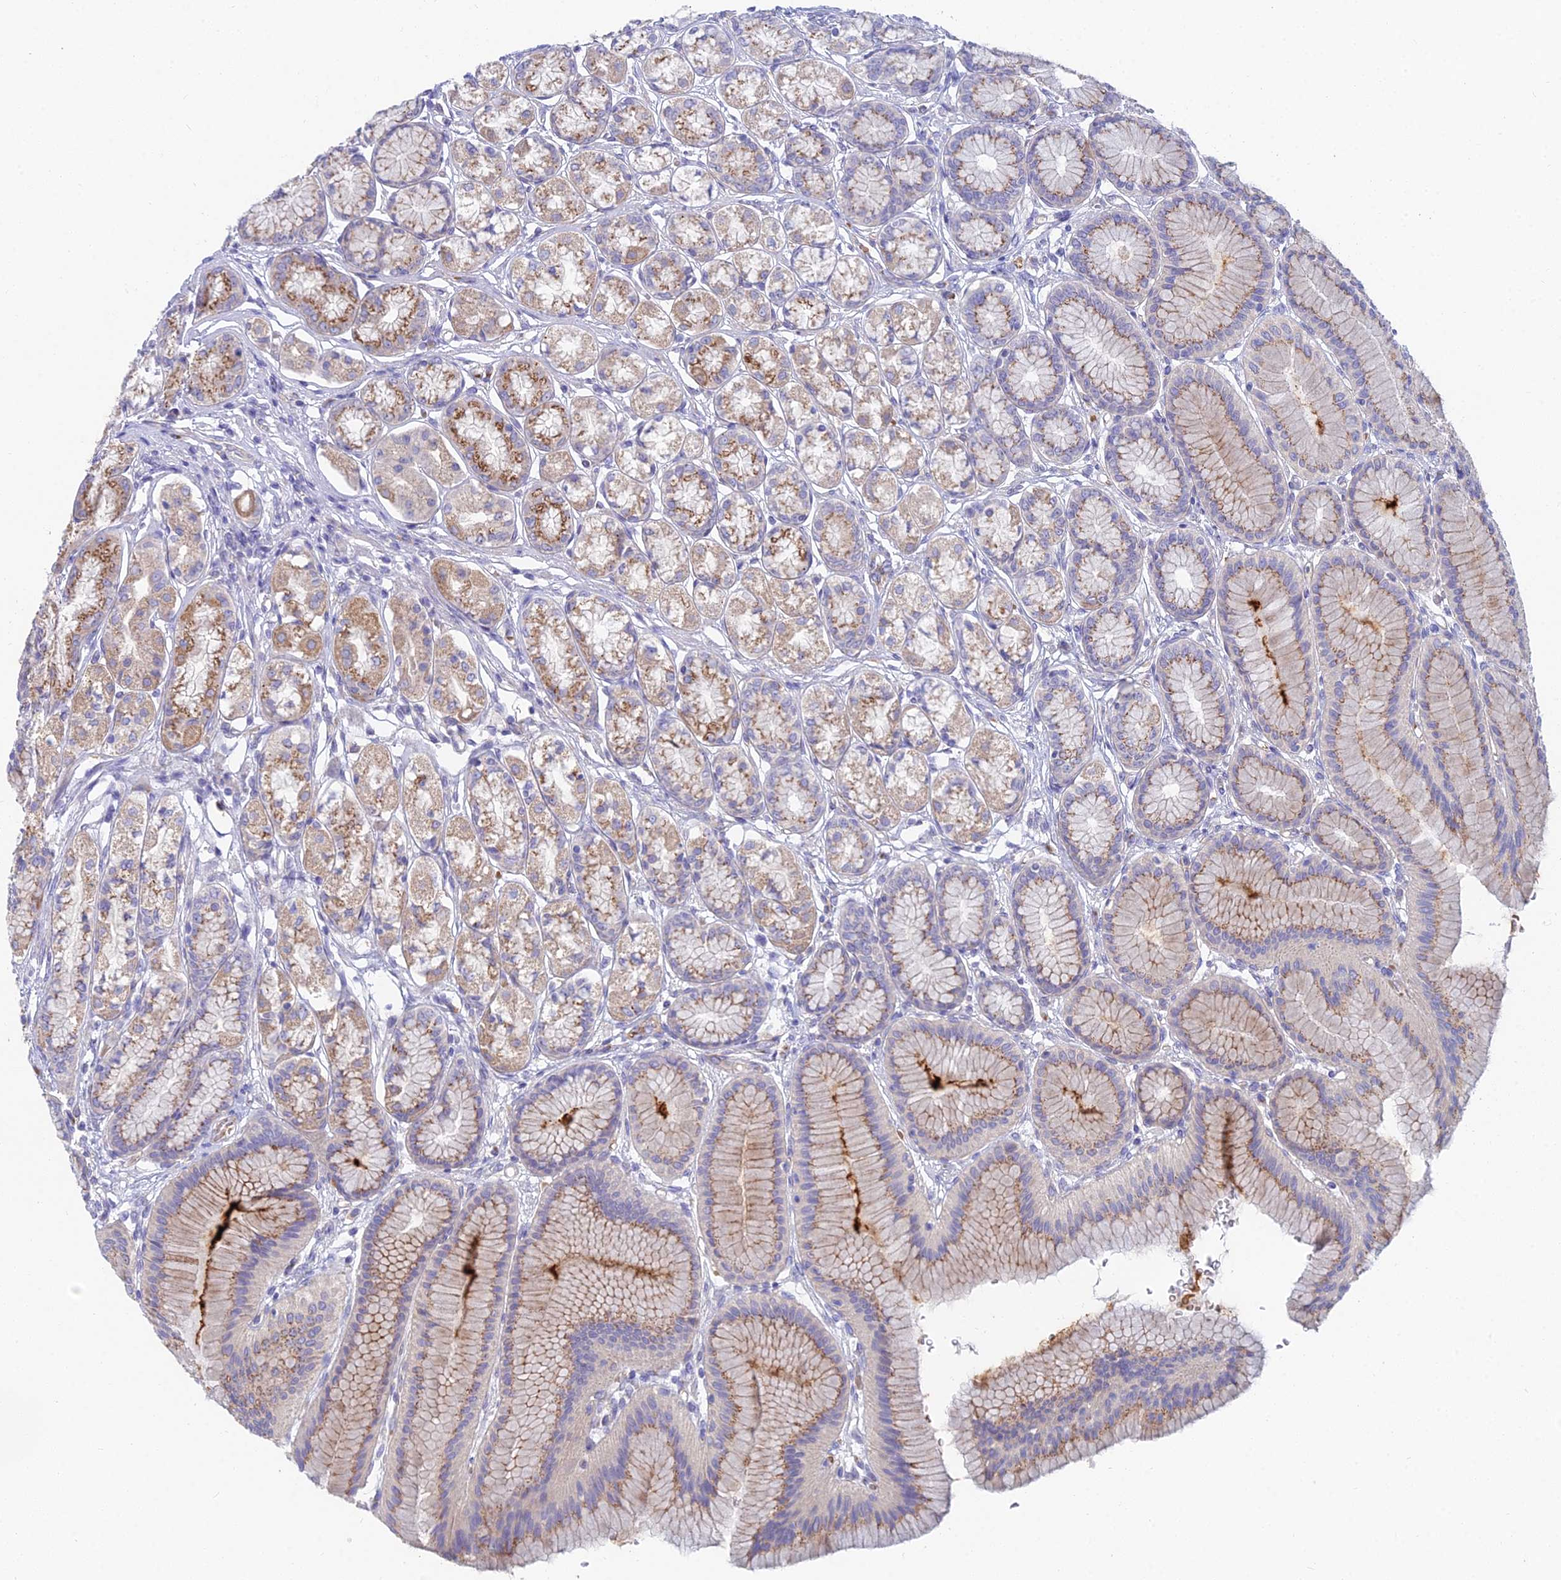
{"staining": {"intensity": "moderate", "quantity": ">75%", "location": "cytoplasmic/membranous"}, "tissue": "stomach", "cell_type": "Glandular cells", "image_type": "normal", "snomed": [{"axis": "morphology", "description": "Normal tissue, NOS"}, {"axis": "morphology", "description": "Adenocarcinoma, NOS"}, {"axis": "morphology", "description": "Adenocarcinoma, High grade"}, {"axis": "topography", "description": "Stomach, upper"}, {"axis": "topography", "description": "Stomach"}], "caption": "Immunohistochemistry photomicrograph of normal human stomach stained for a protein (brown), which exhibits medium levels of moderate cytoplasmic/membranous positivity in approximately >75% of glandular cells.", "gene": "ZNF564", "patient": {"sex": "female", "age": 65}}